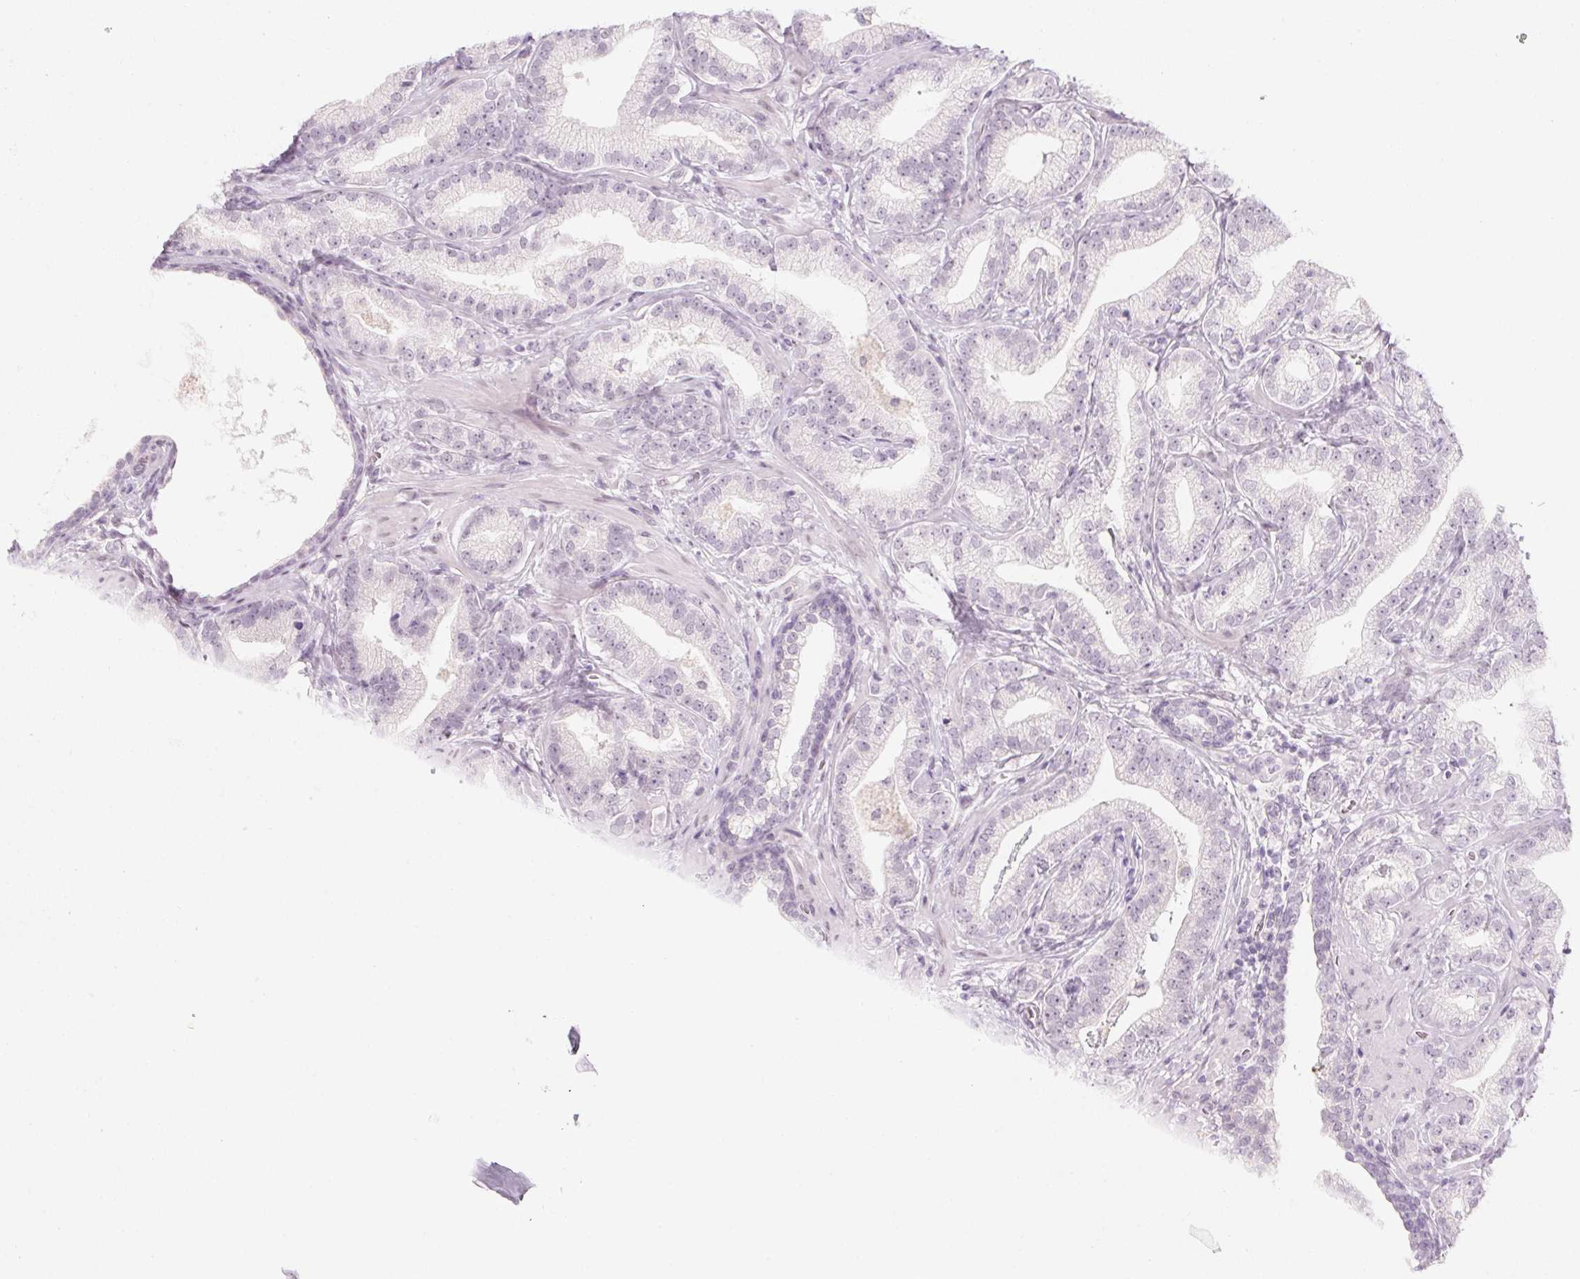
{"staining": {"intensity": "negative", "quantity": "none", "location": "none"}, "tissue": "prostate cancer", "cell_type": "Tumor cells", "image_type": "cancer", "snomed": [{"axis": "morphology", "description": "Adenocarcinoma, Low grade"}, {"axis": "topography", "description": "Prostate"}], "caption": "Prostate cancer (low-grade adenocarcinoma) was stained to show a protein in brown. There is no significant expression in tumor cells.", "gene": "KCNQ2", "patient": {"sex": "male", "age": 62}}